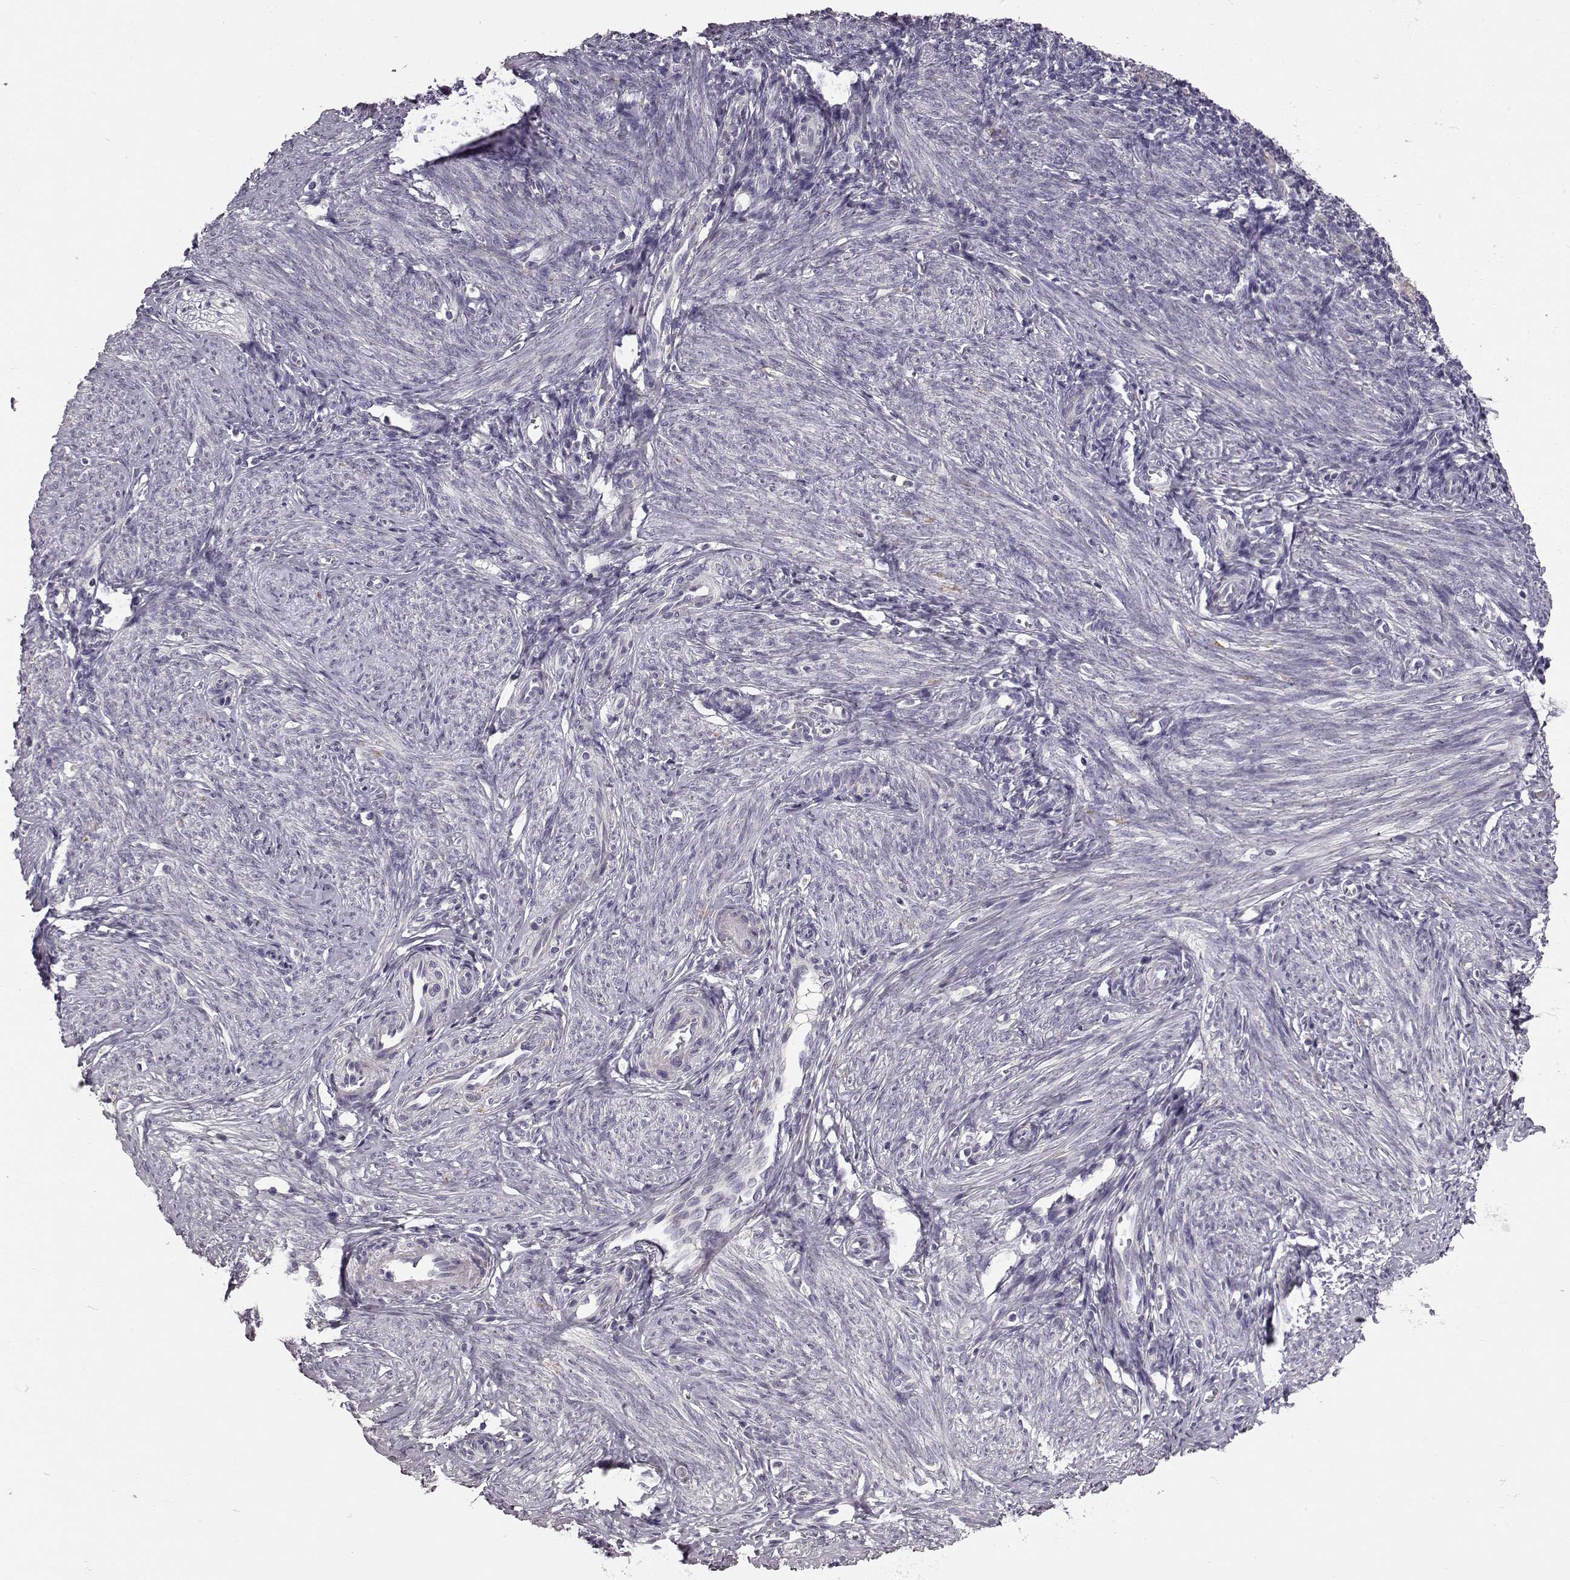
{"staining": {"intensity": "negative", "quantity": "none", "location": "none"}, "tissue": "endometrium", "cell_type": "Cells in endometrial stroma", "image_type": "normal", "snomed": [{"axis": "morphology", "description": "Normal tissue, NOS"}, {"axis": "topography", "description": "Endometrium"}], "caption": "A high-resolution histopathology image shows IHC staining of normal endometrium, which demonstrates no significant staining in cells in endometrial stroma.", "gene": "FAM8A1", "patient": {"sex": "female", "age": 40}}